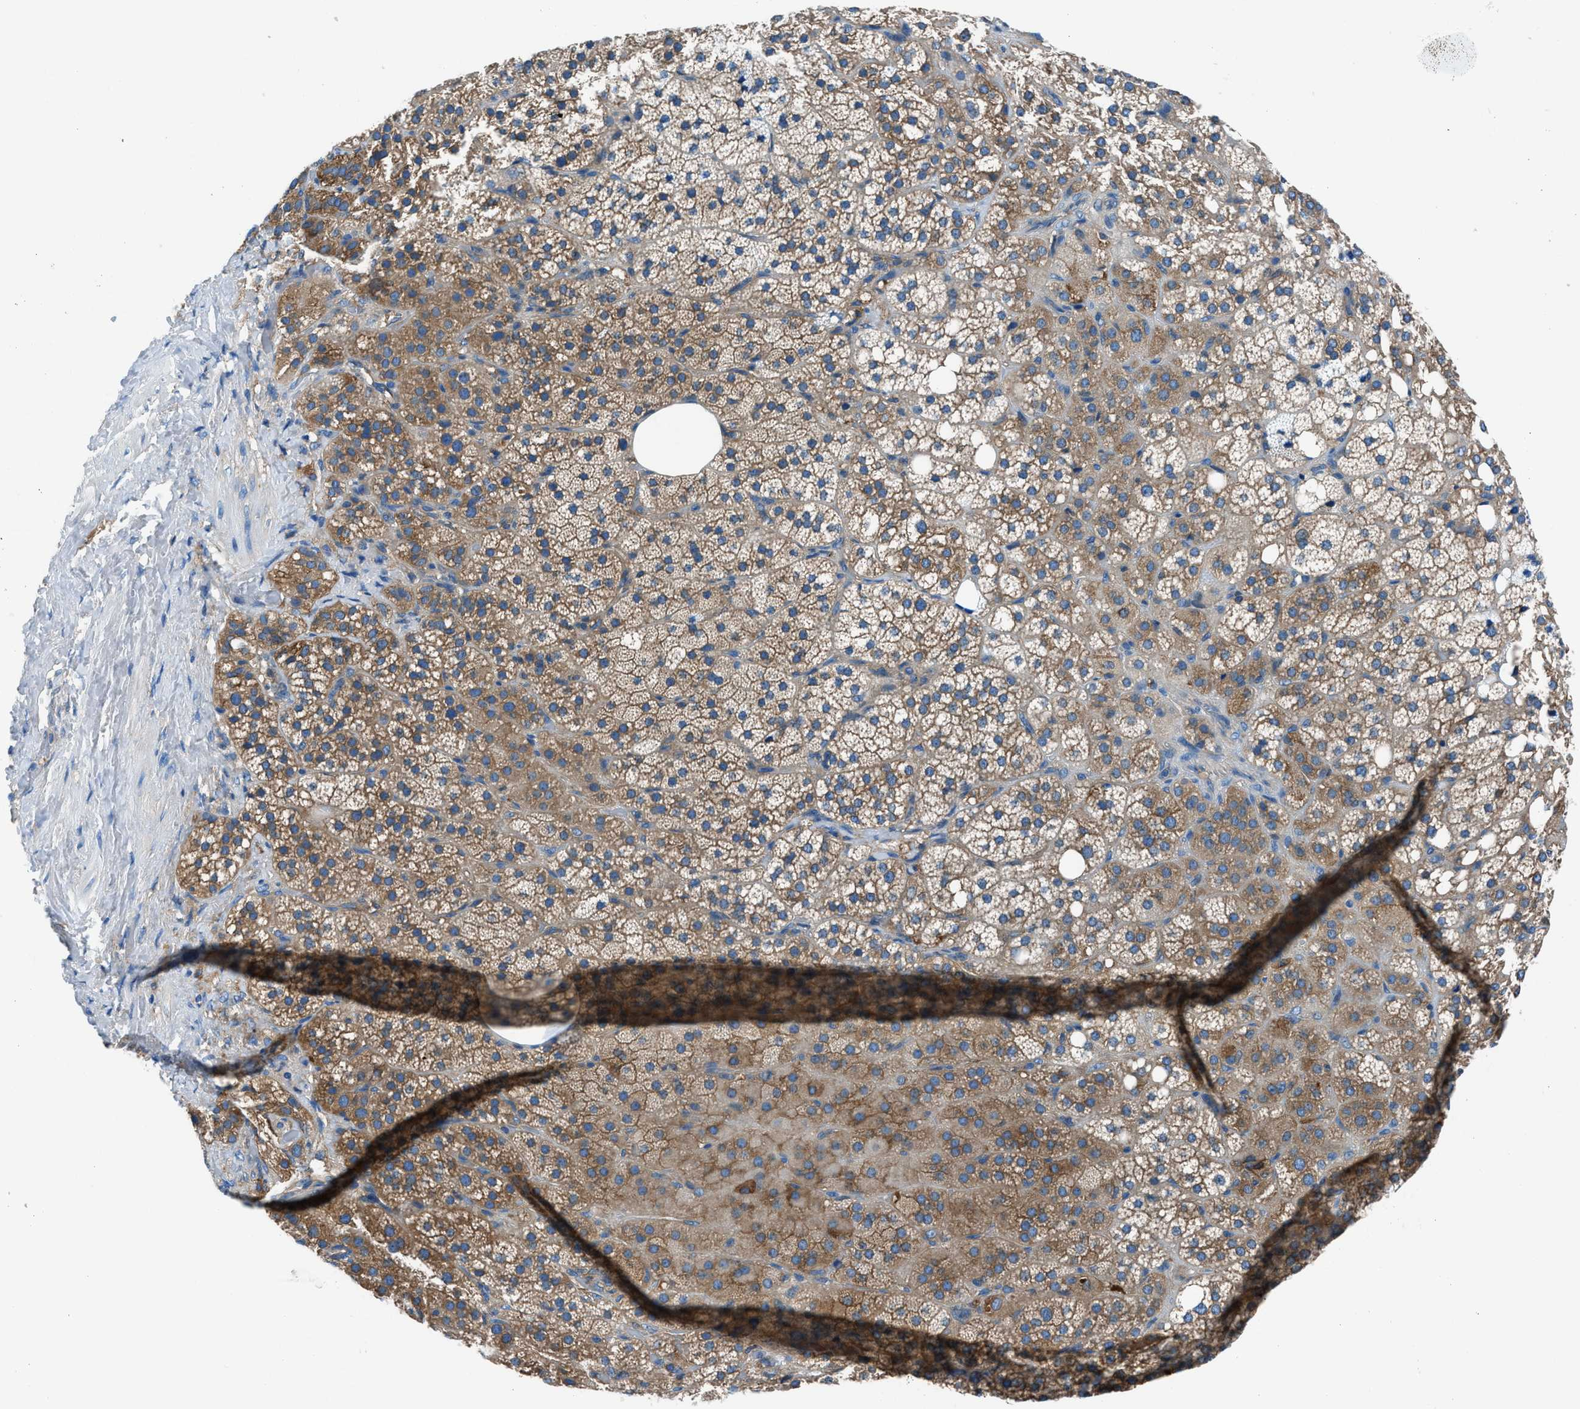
{"staining": {"intensity": "moderate", "quantity": ">75%", "location": "cytoplasmic/membranous"}, "tissue": "adrenal gland", "cell_type": "Glandular cells", "image_type": "normal", "snomed": [{"axis": "morphology", "description": "Normal tissue, NOS"}, {"axis": "topography", "description": "Adrenal gland"}], "caption": "Protein staining of normal adrenal gland exhibits moderate cytoplasmic/membranous positivity in approximately >75% of glandular cells. (DAB (3,3'-diaminobenzidine) IHC with brightfield microscopy, high magnification).", "gene": "SARS1", "patient": {"sex": "female", "age": 59}}